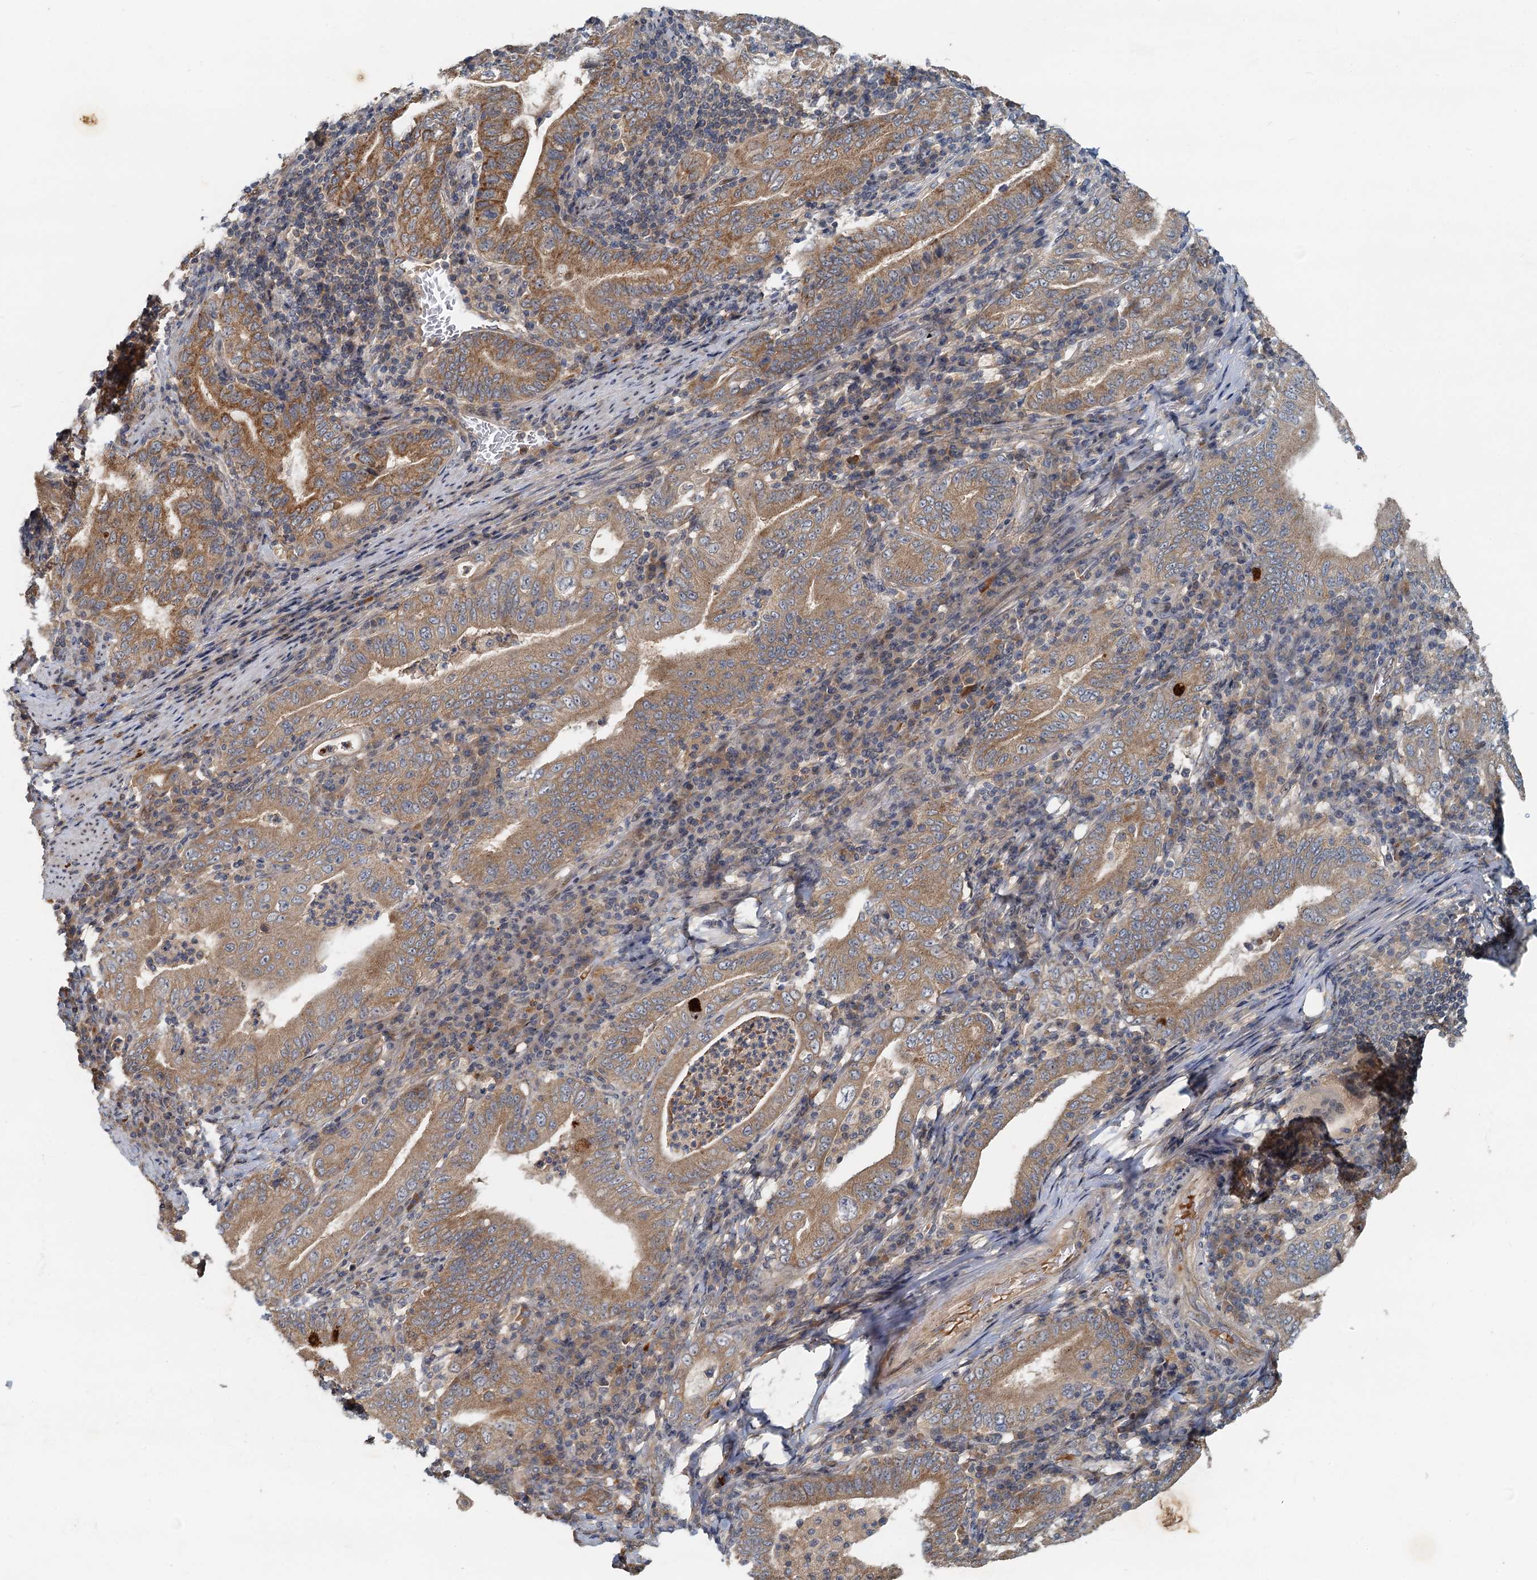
{"staining": {"intensity": "moderate", "quantity": ">75%", "location": "cytoplasmic/membranous"}, "tissue": "stomach cancer", "cell_type": "Tumor cells", "image_type": "cancer", "snomed": [{"axis": "morphology", "description": "Normal tissue, NOS"}, {"axis": "morphology", "description": "Adenocarcinoma, NOS"}, {"axis": "topography", "description": "Esophagus"}, {"axis": "topography", "description": "Stomach, upper"}, {"axis": "topography", "description": "Peripheral nerve tissue"}], "caption": "This photomicrograph exhibits stomach cancer (adenocarcinoma) stained with IHC to label a protein in brown. The cytoplasmic/membranous of tumor cells show moderate positivity for the protein. Nuclei are counter-stained blue.", "gene": "CEP68", "patient": {"sex": "male", "age": 62}}